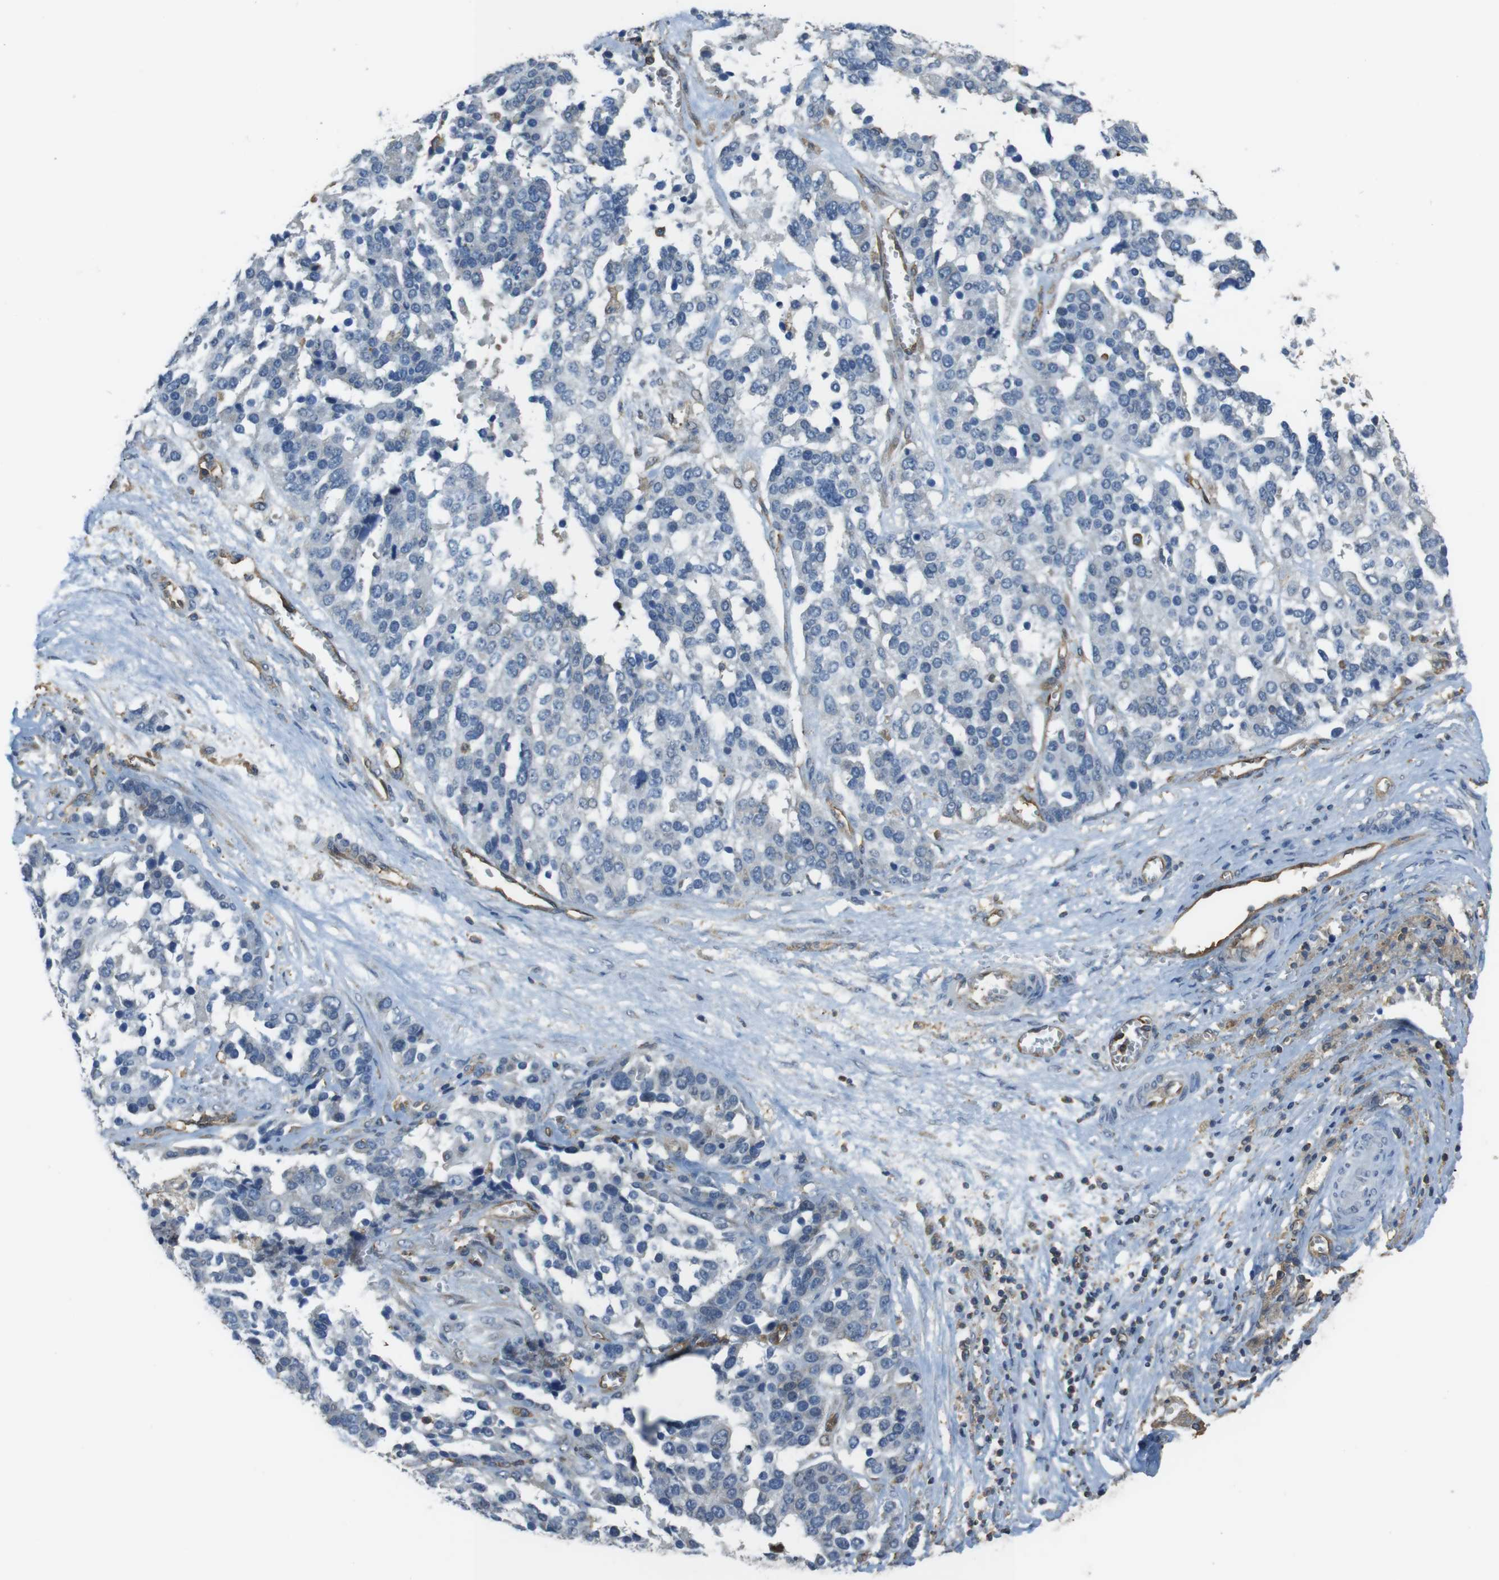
{"staining": {"intensity": "negative", "quantity": "none", "location": "none"}, "tissue": "ovarian cancer", "cell_type": "Tumor cells", "image_type": "cancer", "snomed": [{"axis": "morphology", "description": "Cystadenocarcinoma, serous, NOS"}, {"axis": "topography", "description": "Ovary"}], "caption": "An immunohistochemistry (IHC) photomicrograph of serous cystadenocarcinoma (ovarian) is shown. There is no staining in tumor cells of serous cystadenocarcinoma (ovarian).", "gene": "FCAR", "patient": {"sex": "female", "age": 44}}